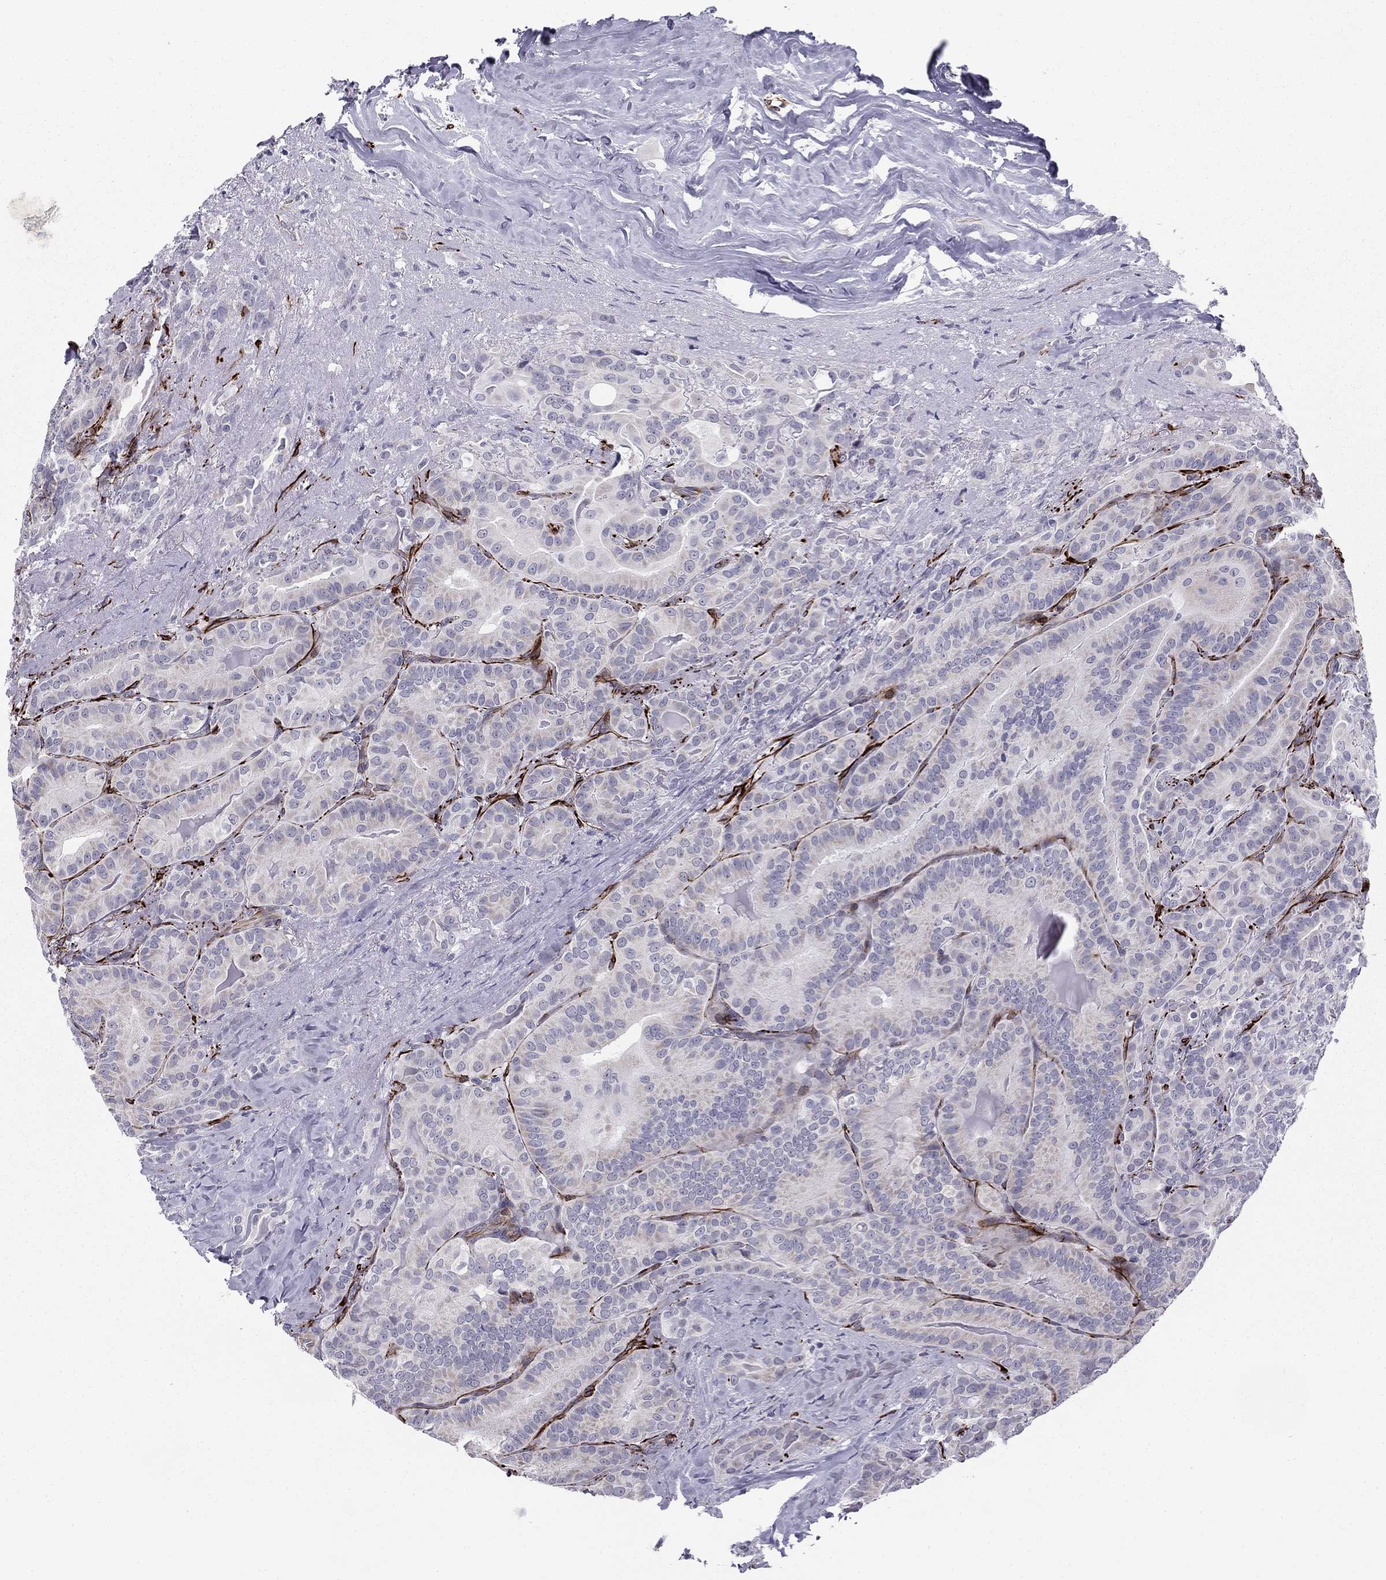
{"staining": {"intensity": "negative", "quantity": "none", "location": "none"}, "tissue": "thyroid cancer", "cell_type": "Tumor cells", "image_type": "cancer", "snomed": [{"axis": "morphology", "description": "Papillary adenocarcinoma, NOS"}, {"axis": "topography", "description": "Thyroid gland"}], "caption": "Papillary adenocarcinoma (thyroid) was stained to show a protein in brown. There is no significant positivity in tumor cells.", "gene": "ANKS4B", "patient": {"sex": "male", "age": 61}}